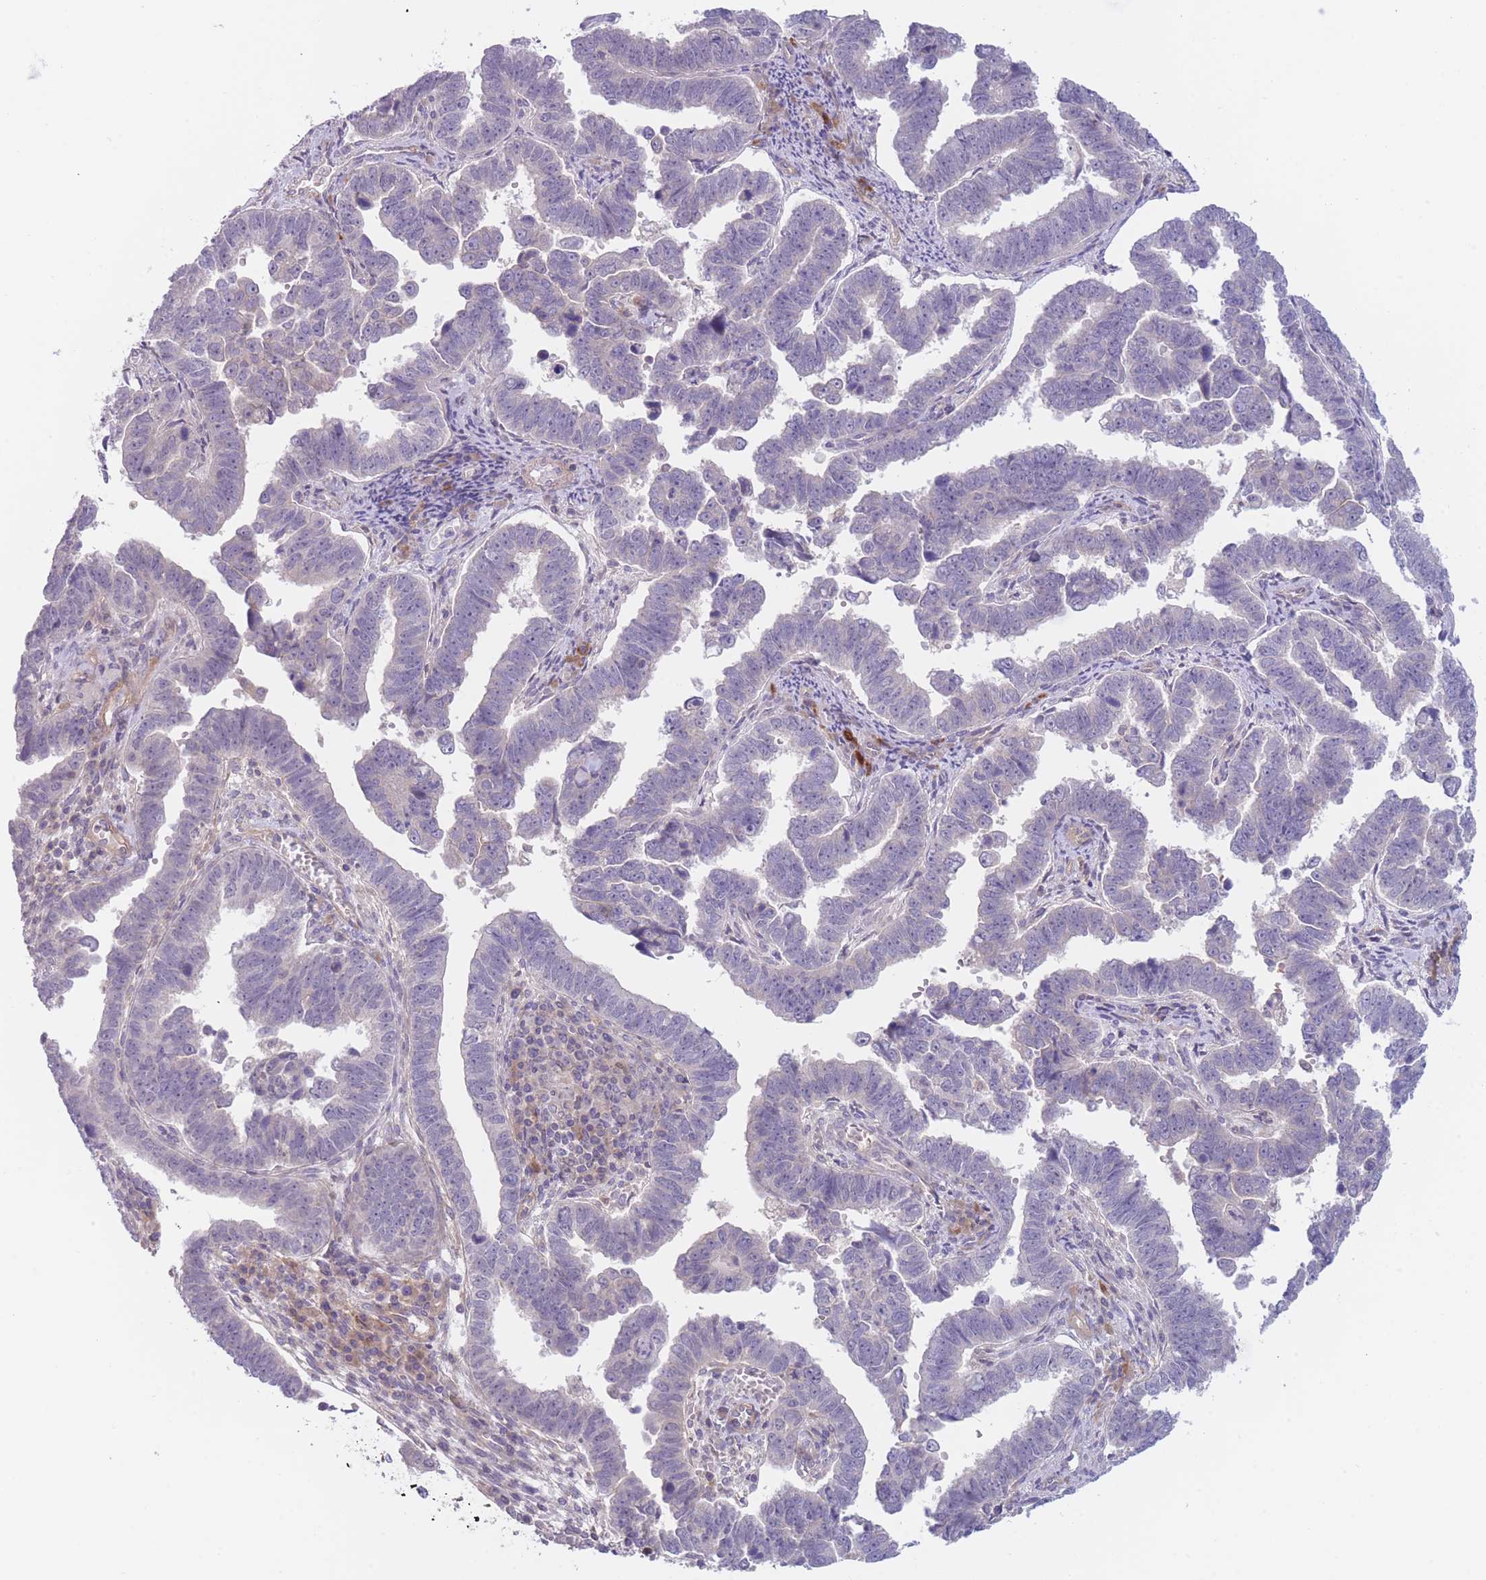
{"staining": {"intensity": "negative", "quantity": "none", "location": "none"}, "tissue": "endometrial cancer", "cell_type": "Tumor cells", "image_type": "cancer", "snomed": [{"axis": "morphology", "description": "Adenocarcinoma, NOS"}, {"axis": "topography", "description": "Endometrium"}], "caption": "Human endometrial cancer (adenocarcinoma) stained for a protein using IHC displays no staining in tumor cells.", "gene": "WDR93", "patient": {"sex": "female", "age": 75}}